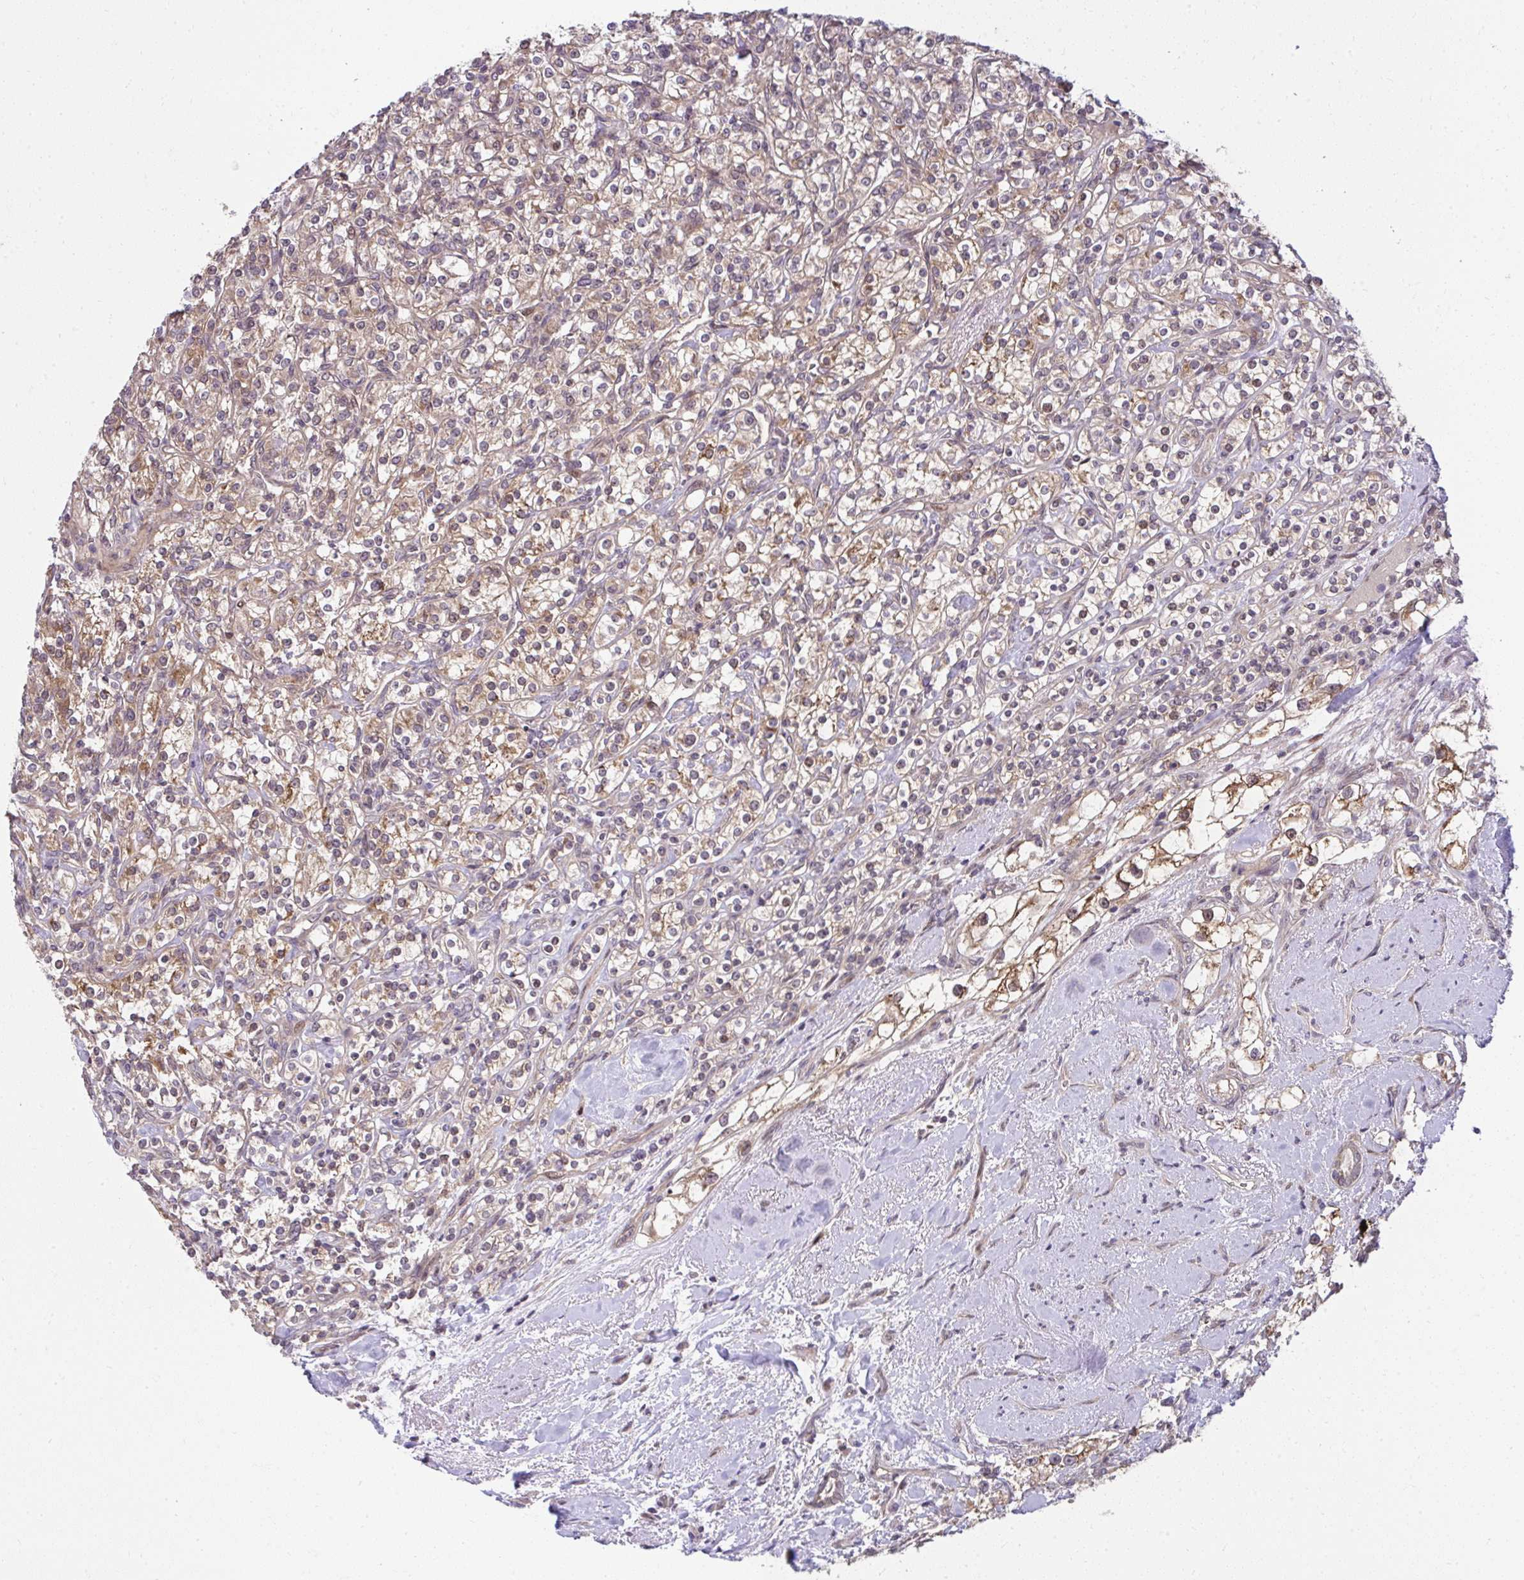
{"staining": {"intensity": "moderate", "quantity": ">75%", "location": "cytoplasmic/membranous"}, "tissue": "renal cancer", "cell_type": "Tumor cells", "image_type": "cancer", "snomed": [{"axis": "morphology", "description": "Adenocarcinoma, NOS"}, {"axis": "topography", "description": "Kidney"}], "caption": "The histopathology image exhibits immunohistochemical staining of renal adenocarcinoma. There is moderate cytoplasmic/membranous staining is seen in about >75% of tumor cells.", "gene": "RDH14", "patient": {"sex": "male", "age": 77}}